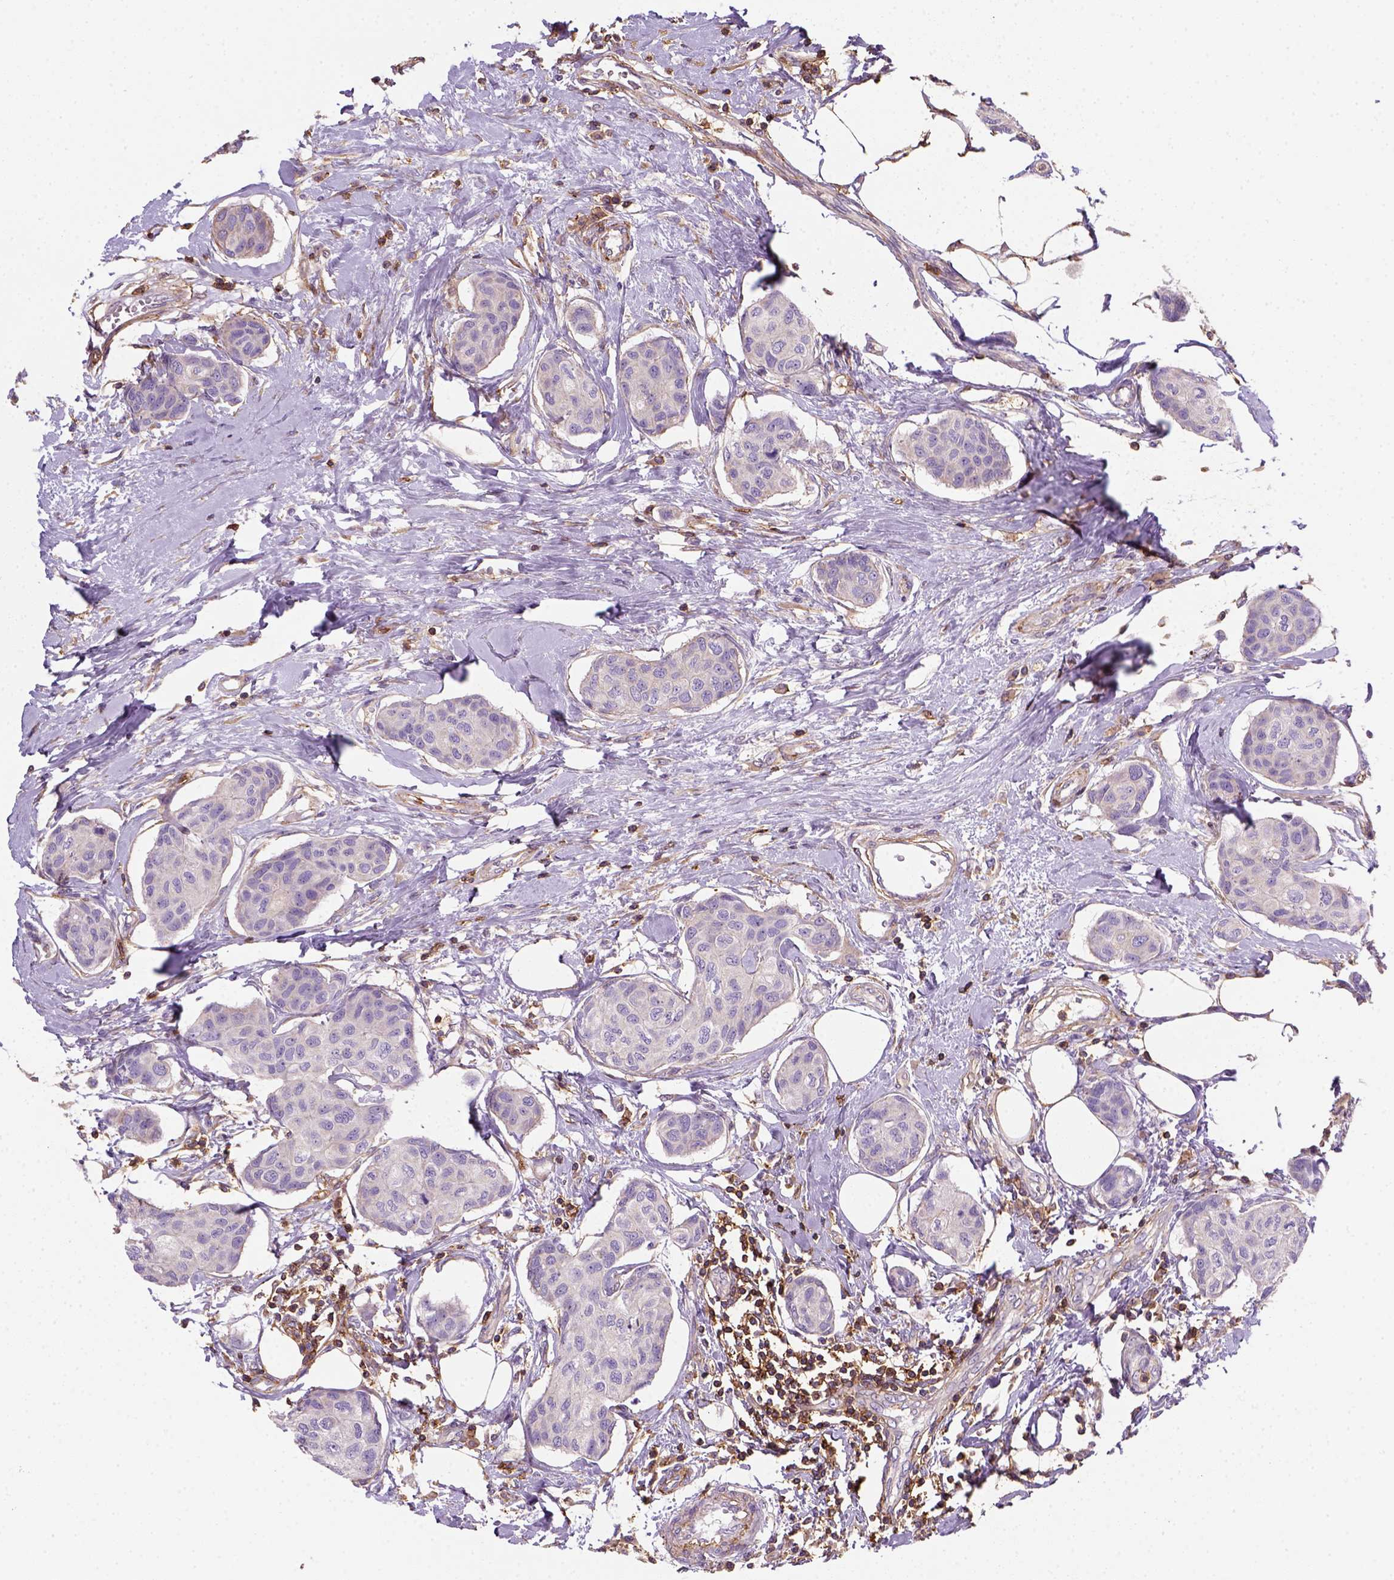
{"staining": {"intensity": "negative", "quantity": "none", "location": "none"}, "tissue": "breast cancer", "cell_type": "Tumor cells", "image_type": "cancer", "snomed": [{"axis": "morphology", "description": "Duct carcinoma"}, {"axis": "topography", "description": "Breast"}], "caption": "The histopathology image displays no staining of tumor cells in breast cancer (intraductal carcinoma).", "gene": "GPRC5D", "patient": {"sex": "female", "age": 80}}